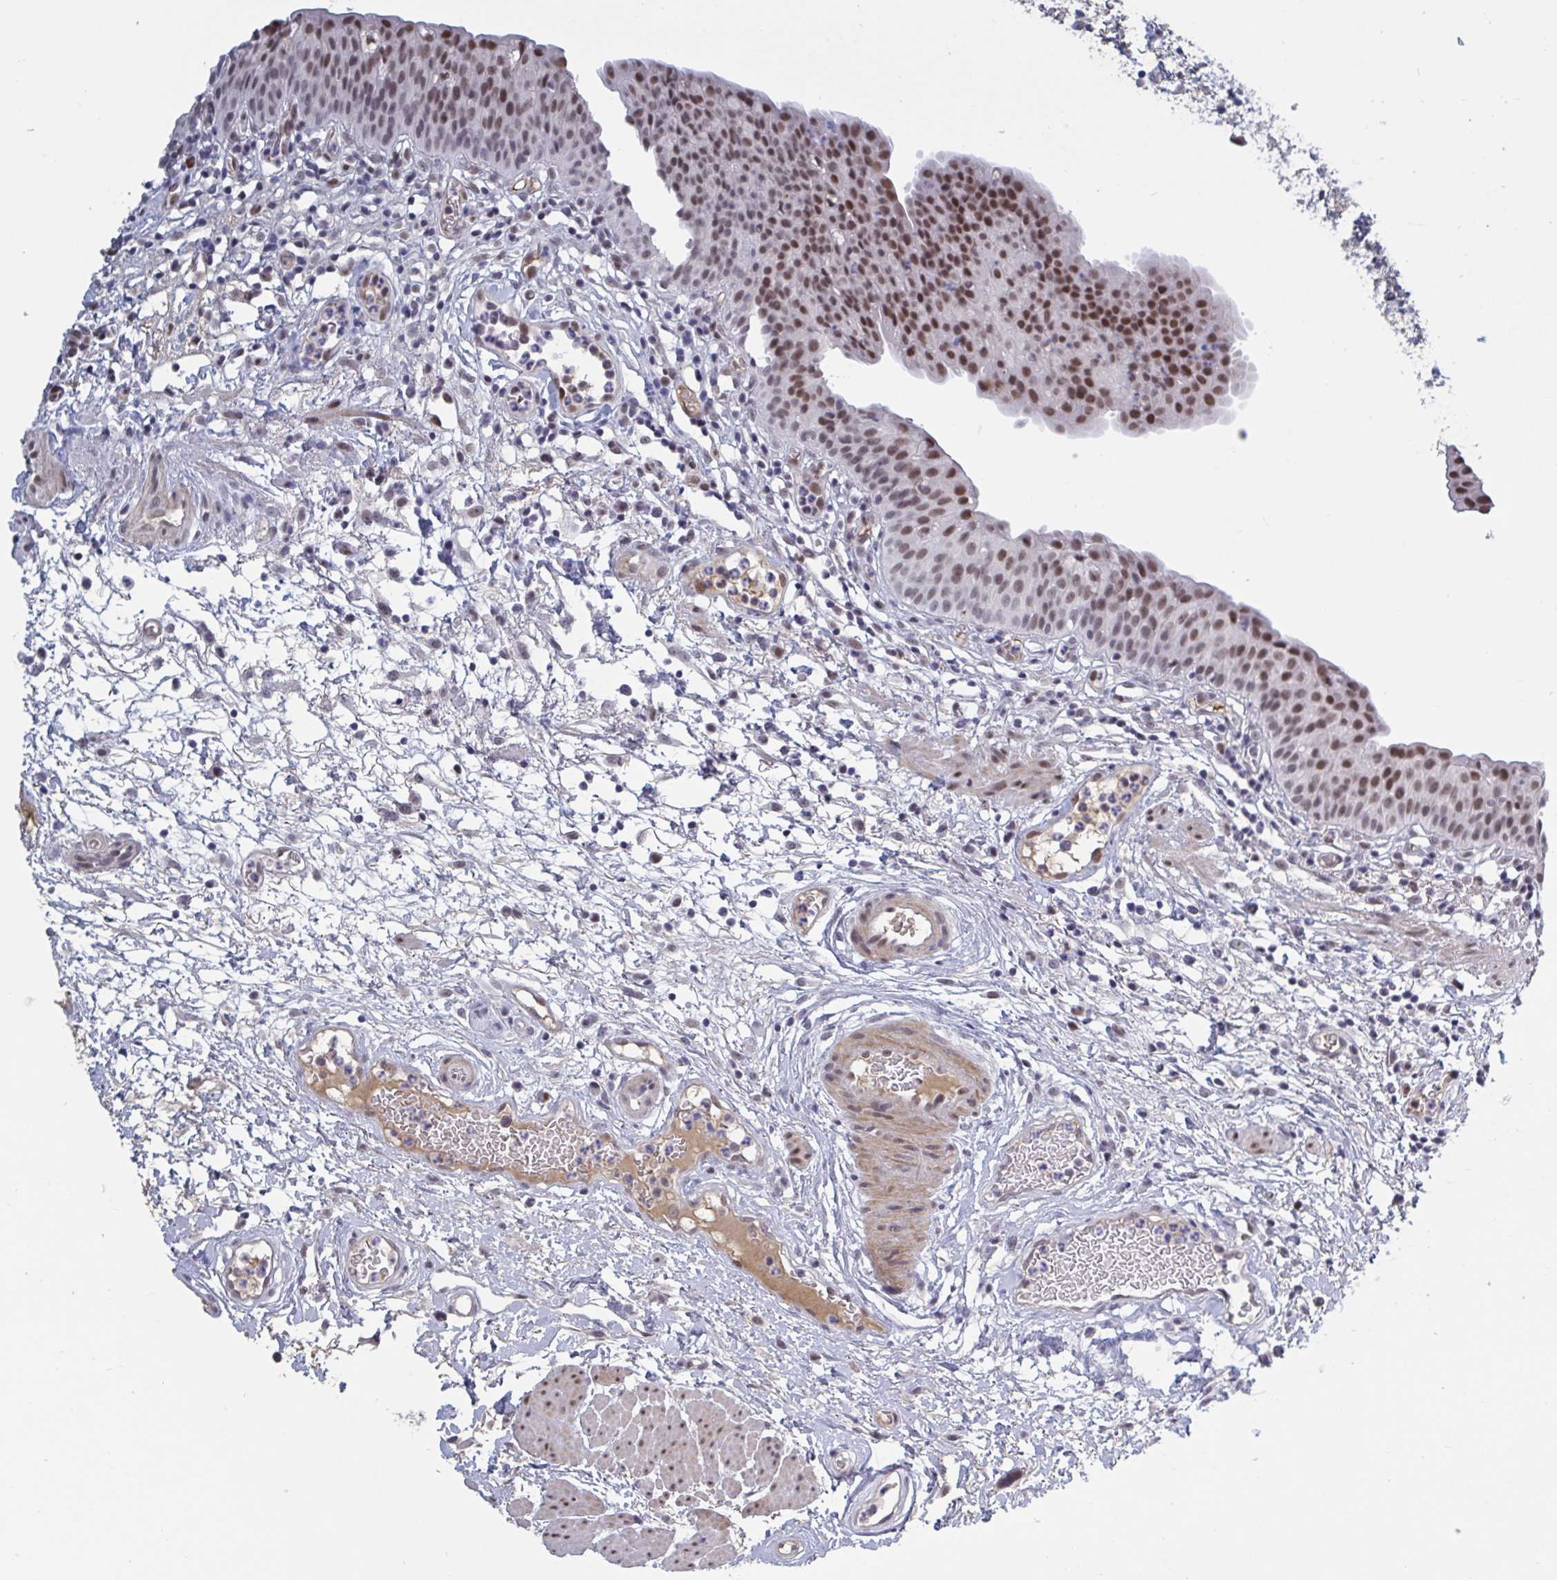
{"staining": {"intensity": "moderate", "quantity": ">75%", "location": "nuclear"}, "tissue": "urinary bladder", "cell_type": "Urothelial cells", "image_type": "normal", "snomed": [{"axis": "morphology", "description": "Normal tissue, NOS"}, {"axis": "morphology", "description": "Inflammation, NOS"}, {"axis": "topography", "description": "Urinary bladder"}], "caption": "High-magnification brightfield microscopy of benign urinary bladder stained with DAB (3,3'-diaminobenzidine) (brown) and counterstained with hematoxylin (blue). urothelial cells exhibit moderate nuclear expression is present in about>75% of cells. (Brightfield microscopy of DAB IHC at high magnification).", "gene": "BCL7B", "patient": {"sex": "male", "age": 57}}